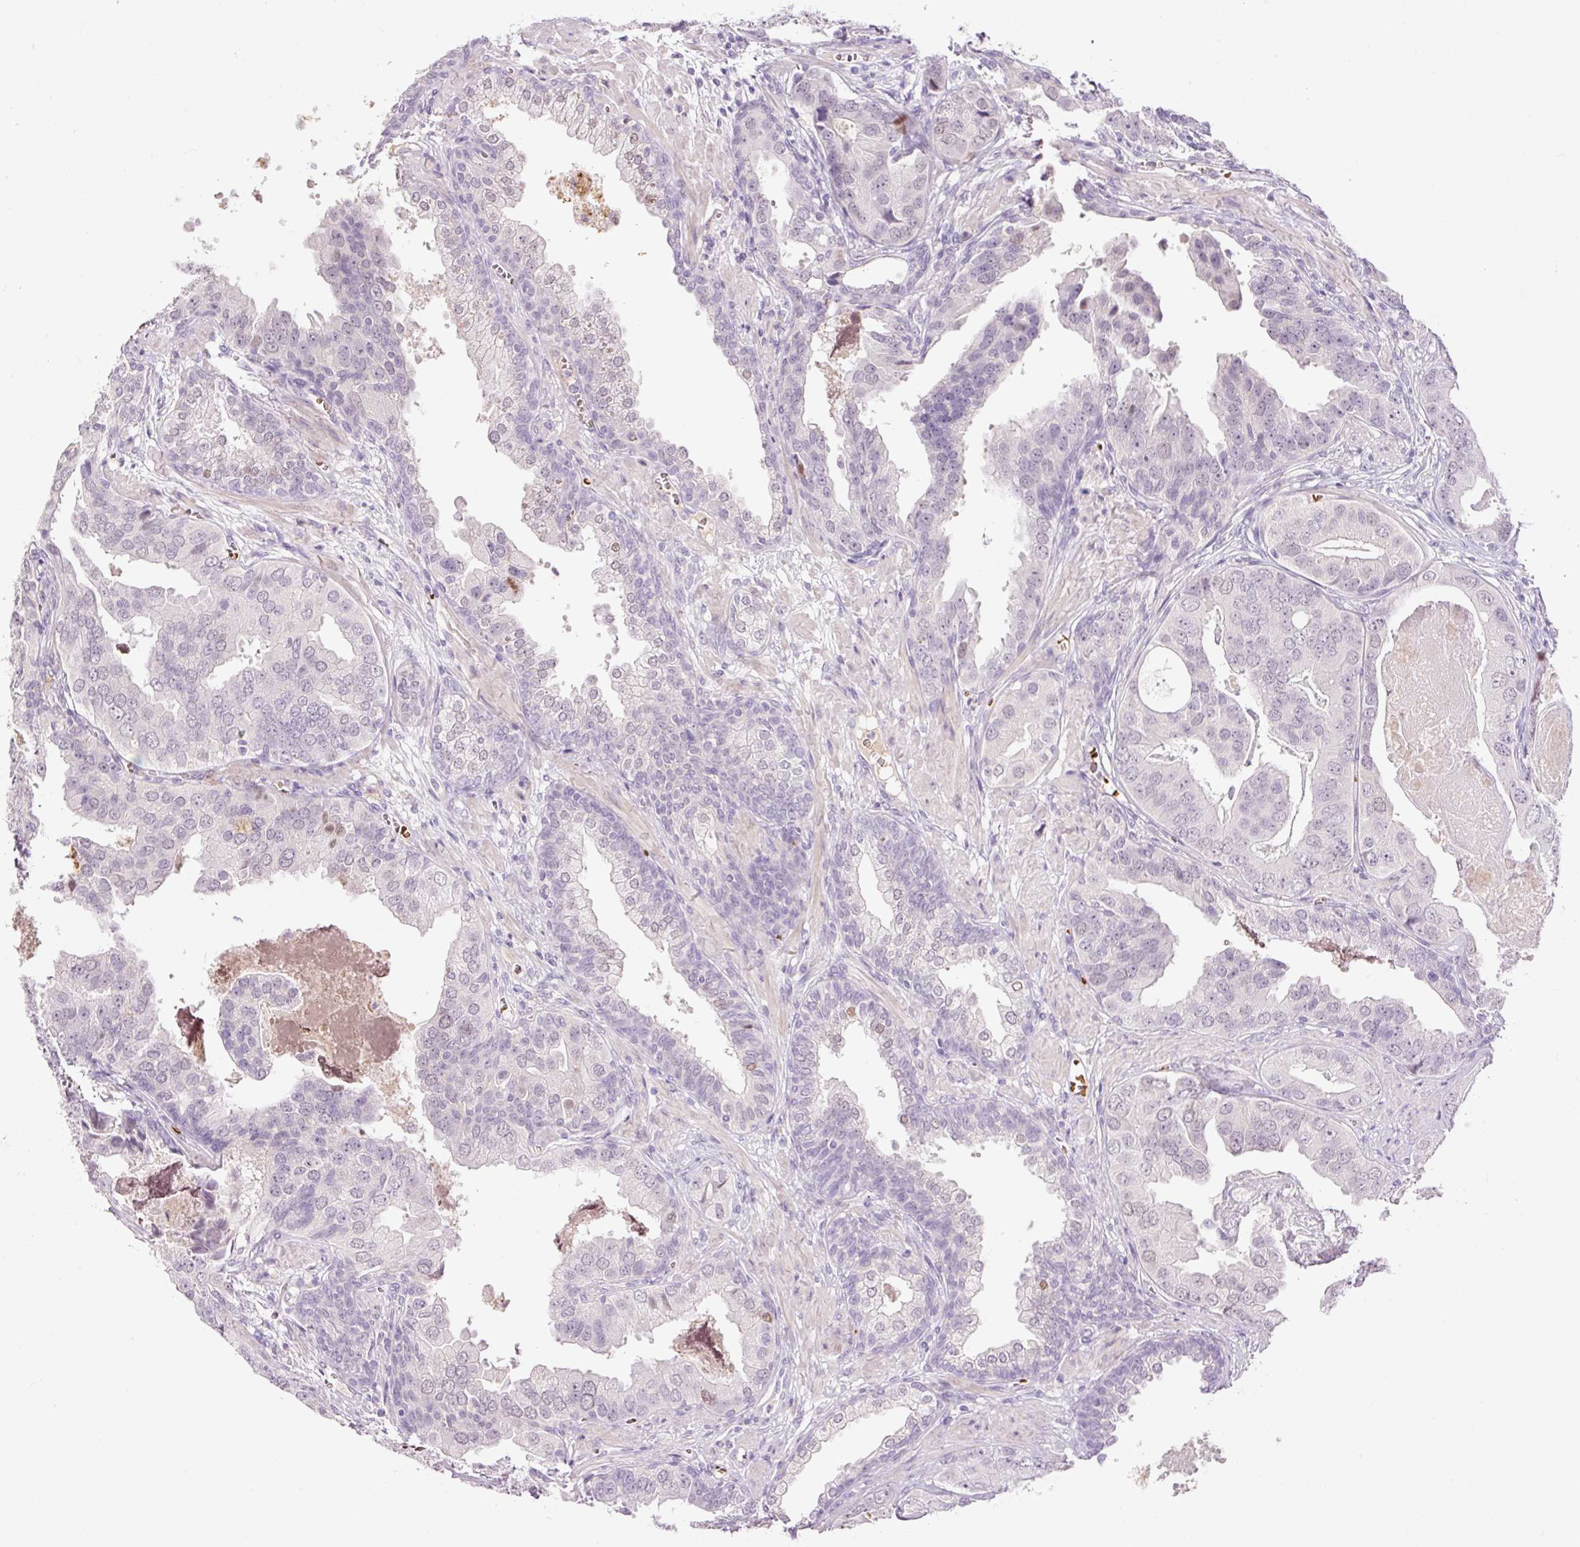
{"staining": {"intensity": "negative", "quantity": "none", "location": "none"}, "tissue": "prostate cancer", "cell_type": "Tumor cells", "image_type": "cancer", "snomed": [{"axis": "morphology", "description": "Adenocarcinoma, High grade"}, {"axis": "topography", "description": "Prostate"}], "caption": "A photomicrograph of prostate high-grade adenocarcinoma stained for a protein exhibits no brown staining in tumor cells. (Brightfield microscopy of DAB immunohistochemistry (IHC) at high magnification).", "gene": "LY6G6D", "patient": {"sex": "male", "age": 71}}